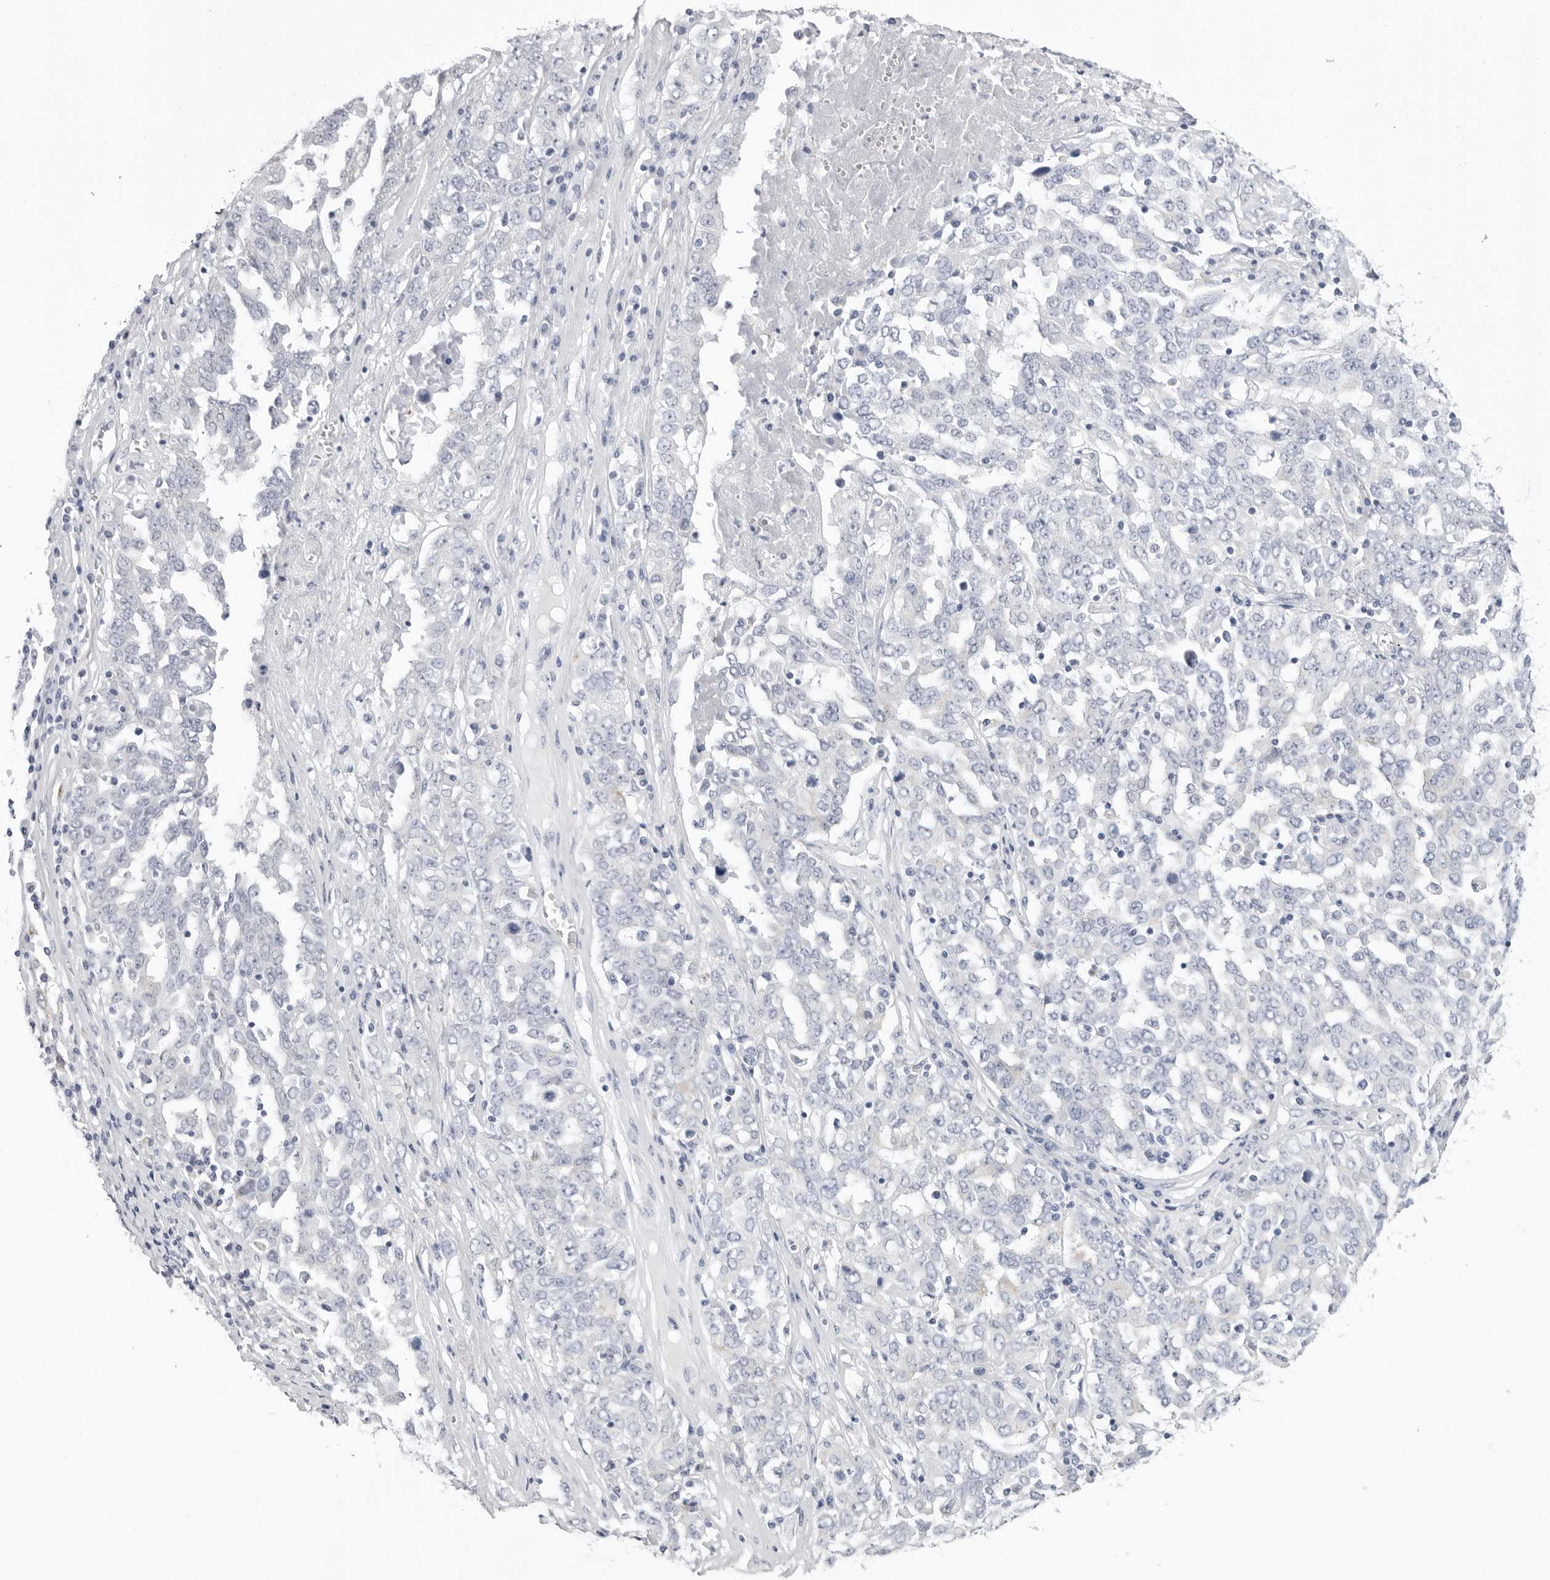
{"staining": {"intensity": "negative", "quantity": "none", "location": "none"}, "tissue": "ovarian cancer", "cell_type": "Tumor cells", "image_type": "cancer", "snomed": [{"axis": "morphology", "description": "Carcinoma, endometroid"}, {"axis": "topography", "description": "Ovary"}], "caption": "Tumor cells show no significant protein expression in ovarian cancer.", "gene": "ERICH3", "patient": {"sex": "female", "age": 62}}